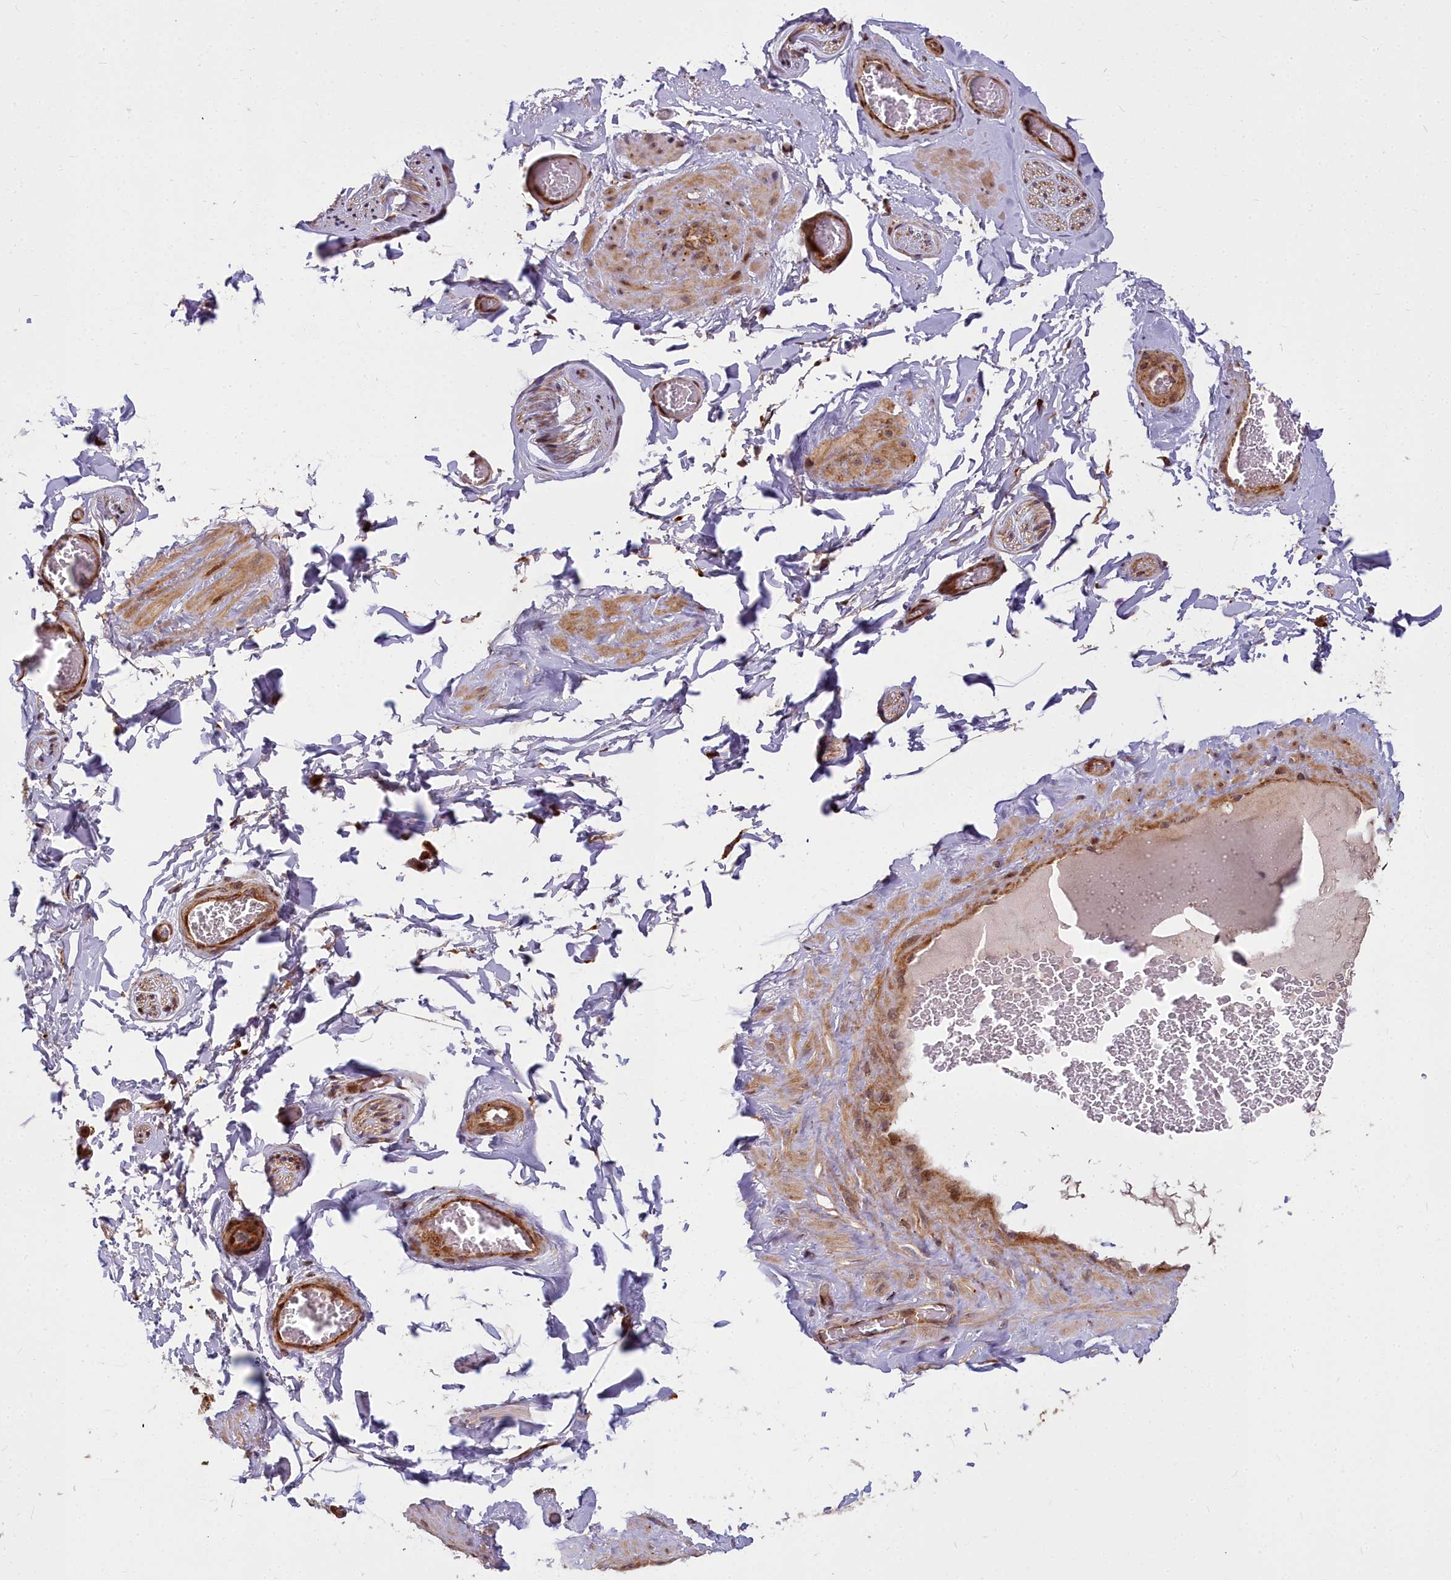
{"staining": {"intensity": "negative", "quantity": "none", "location": "none"}, "tissue": "adipose tissue", "cell_type": "Adipocytes", "image_type": "normal", "snomed": [{"axis": "morphology", "description": "Normal tissue, NOS"}, {"axis": "topography", "description": "Soft tissue"}, {"axis": "topography", "description": "Adipose tissue"}, {"axis": "topography", "description": "Vascular tissue"}, {"axis": "topography", "description": "Peripheral nerve tissue"}], "caption": "Protein analysis of unremarkable adipose tissue demonstrates no significant positivity in adipocytes.", "gene": "GLYATL3", "patient": {"sex": "male", "age": 46}}